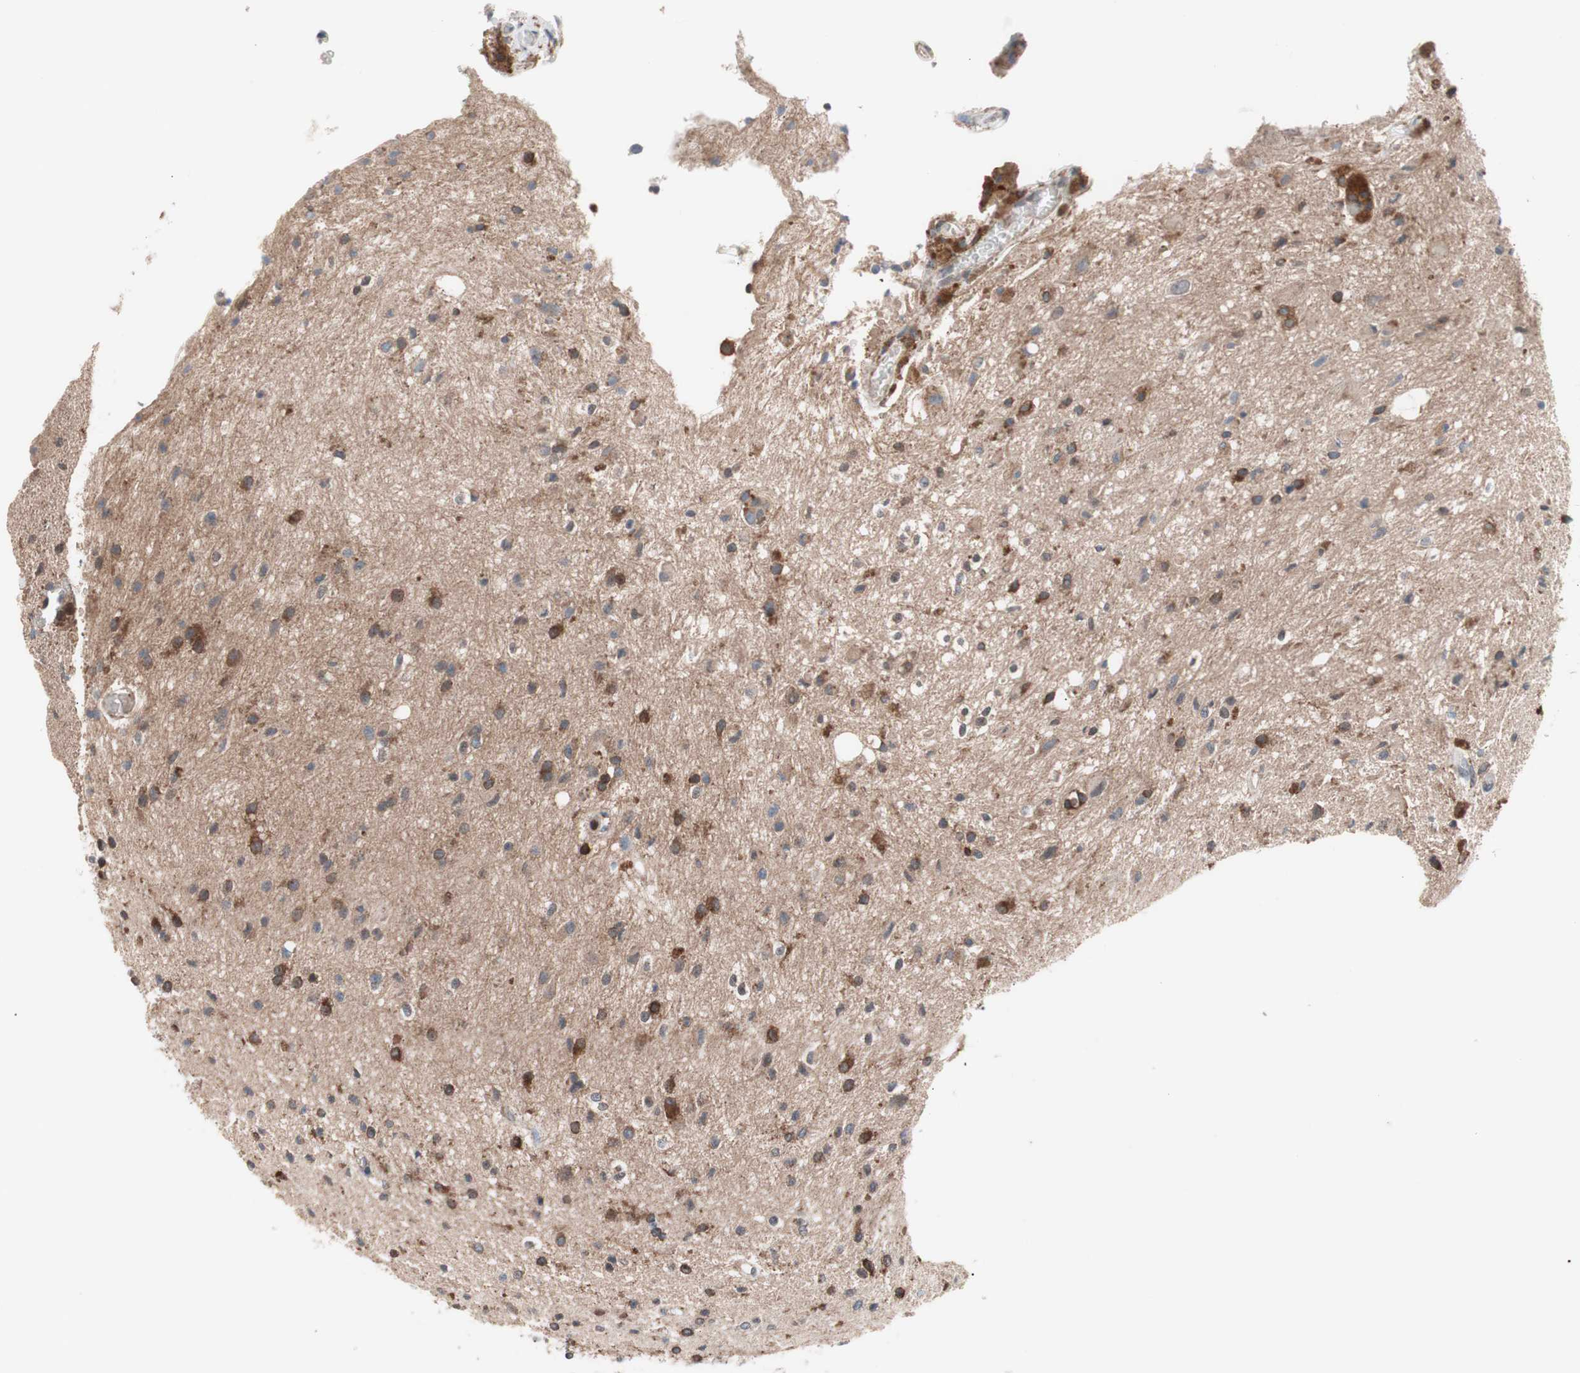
{"staining": {"intensity": "moderate", "quantity": ">75%", "location": "cytoplasmic/membranous"}, "tissue": "glioma", "cell_type": "Tumor cells", "image_type": "cancer", "snomed": [{"axis": "morphology", "description": "Glioma, malignant, High grade"}, {"axis": "topography", "description": "Brain"}], "caption": "Malignant high-grade glioma was stained to show a protein in brown. There is medium levels of moderate cytoplasmic/membranous staining in approximately >75% of tumor cells.", "gene": "PIK3R1", "patient": {"sex": "male", "age": 47}}